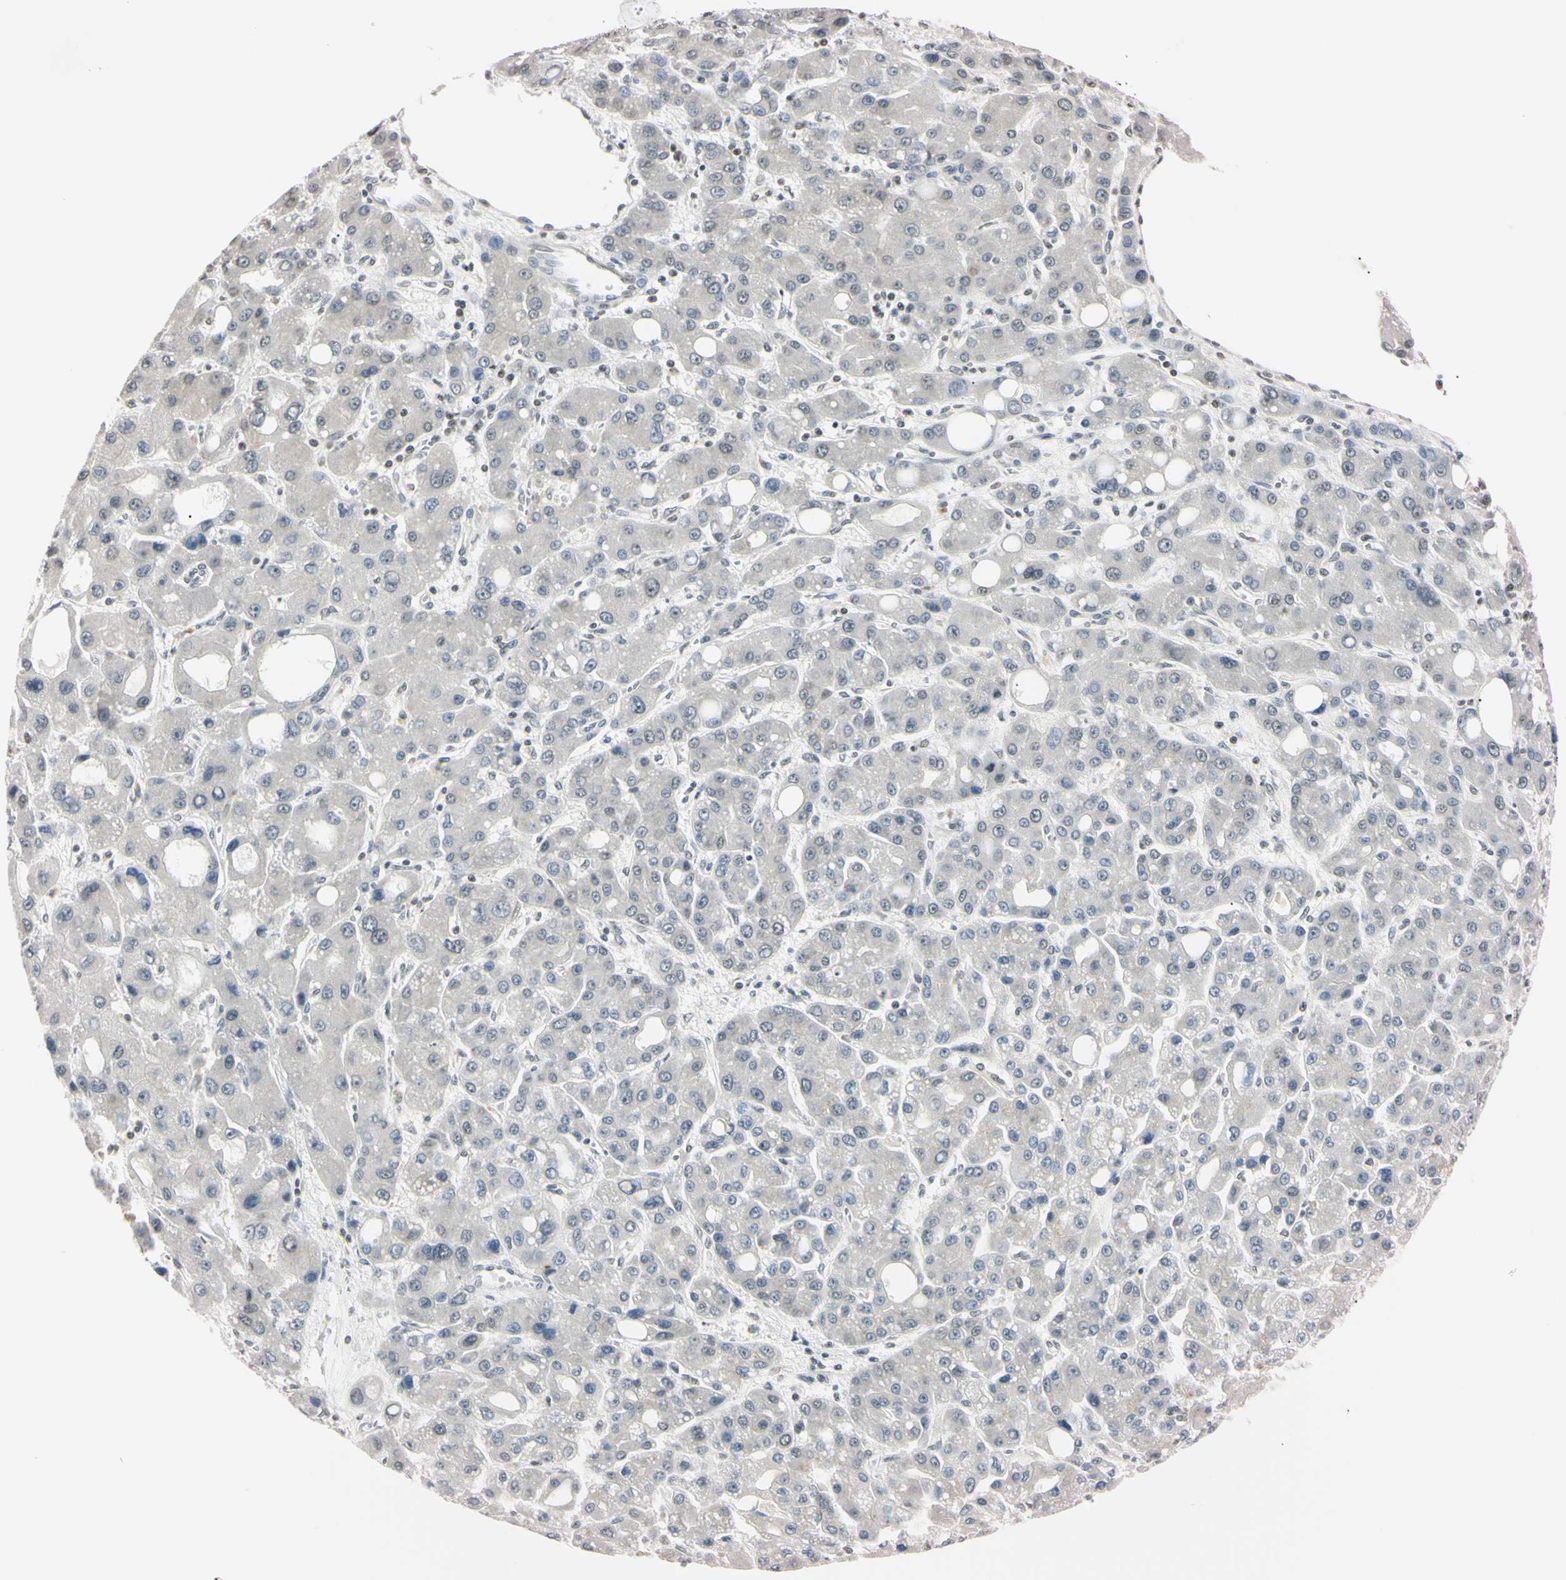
{"staining": {"intensity": "weak", "quantity": "<25%", "location": "nuclear"}, "tissue": "liver cancer", "cell_type": "Tumor cells", "image_type": "cancer", "snomed": [{"axis": "morphology", "description": "Carcinoma, Hepatocellular, NOS"}, {"axis": "topography", "description": "Liver"}], "caption": "Protein analysis of liver cancer demonstrates no significant expression in tumor cells. (IHC, brightfield microscopy, high magnification).", "gene": "CDC45", "patient": {"sex": "male", "age": 55}}